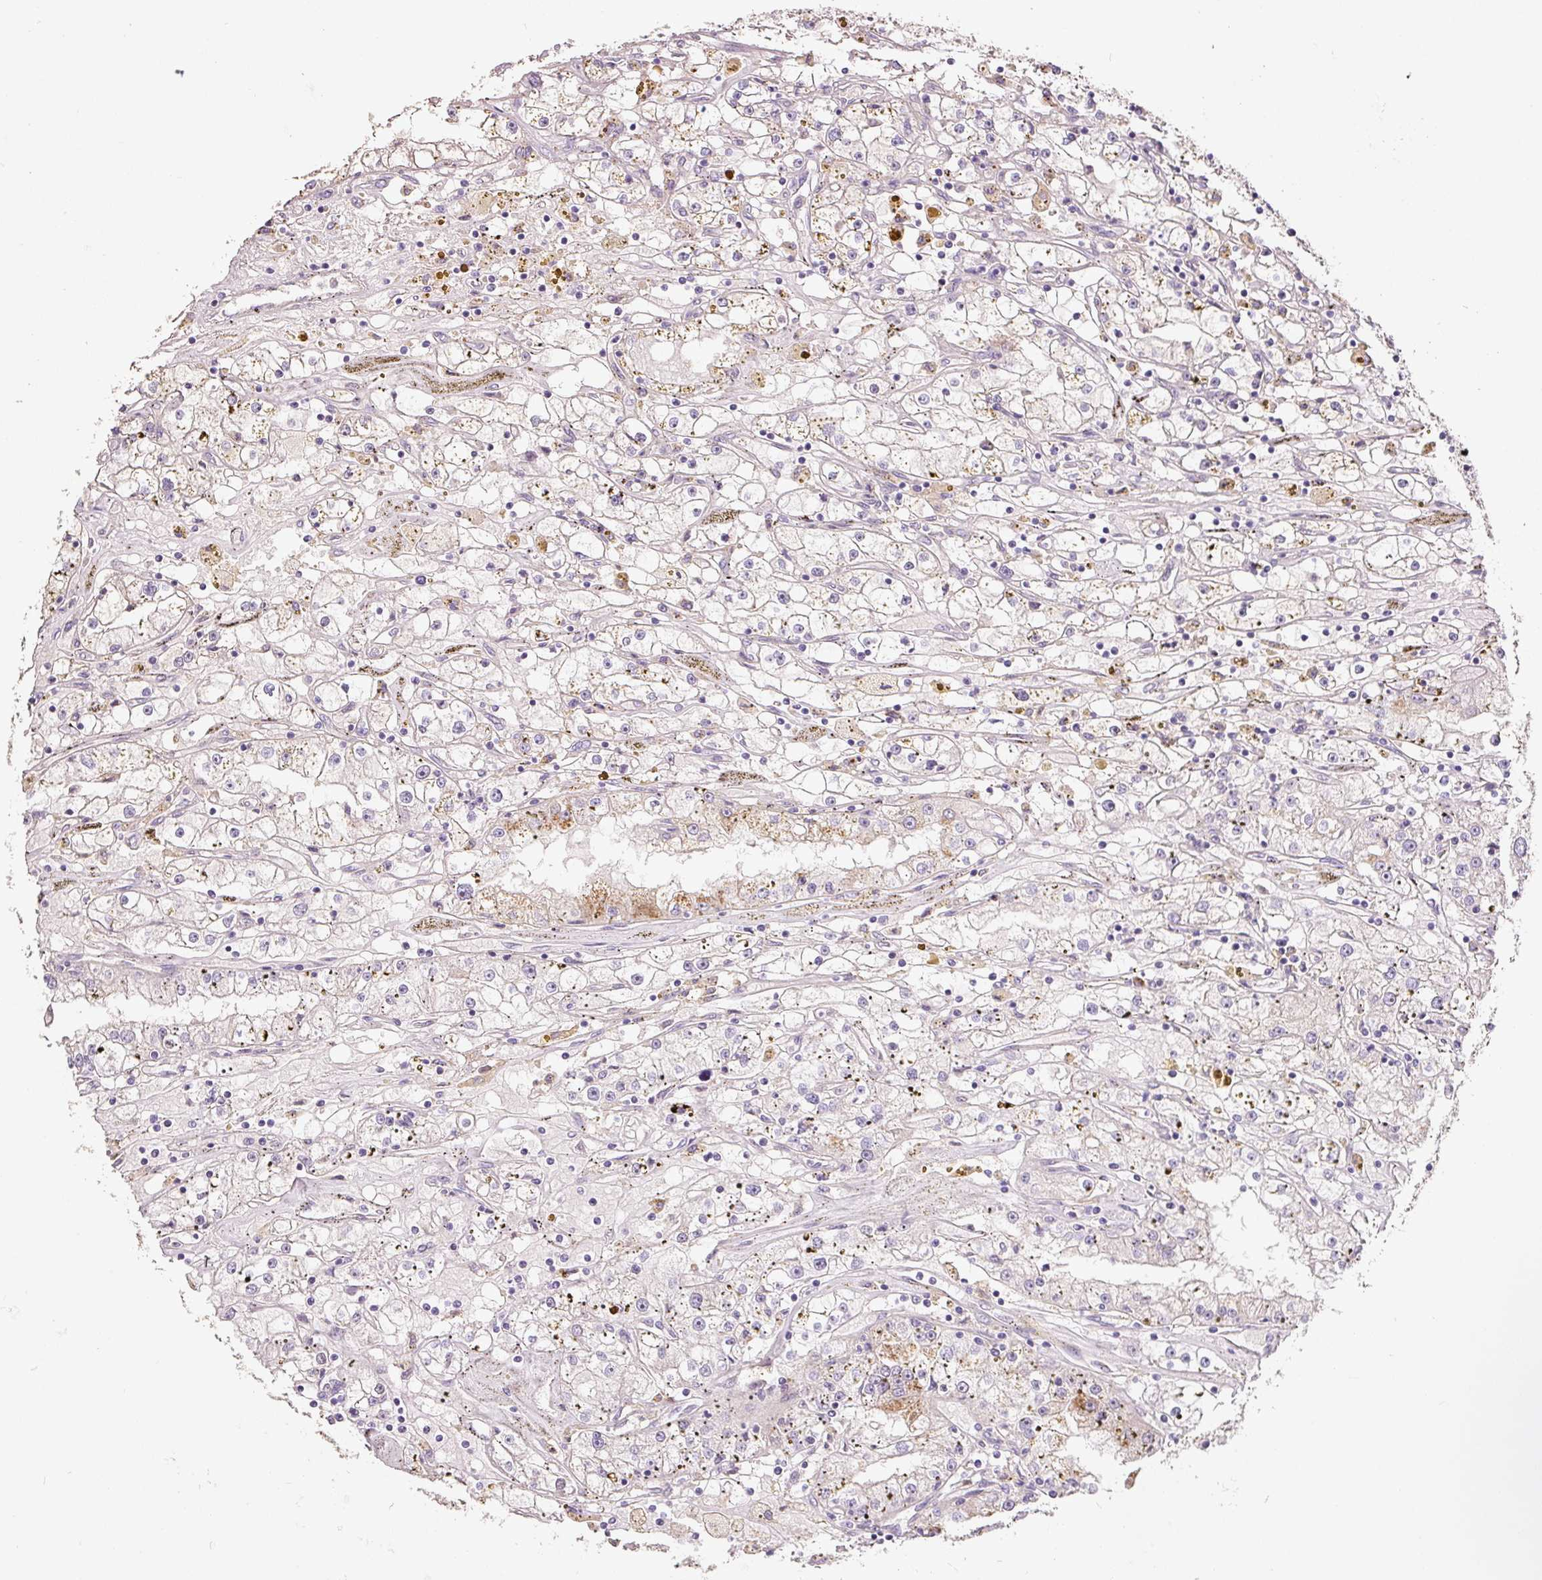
{"staining": {"intensity": "moderate", "quantity": "<25%", "location": "cytoplasmic/membranous"}, "tissue": "renal cancer", "cell_type": "Tumor cells", "image_type": "cancer", "snomed": [{"axis": "morphology", "description": "Adenocarcinoma, NOS"}, {"axis": "topography", "description": "Kidney"}], "caption": "The image reveals a brown stain indicating the presence of a protein in the cytoplasmic/membranous of tumor cells in renal adenocarcinoma.", "gene": "TMEM37", "patient": {"sex": "male", "age": 56}}